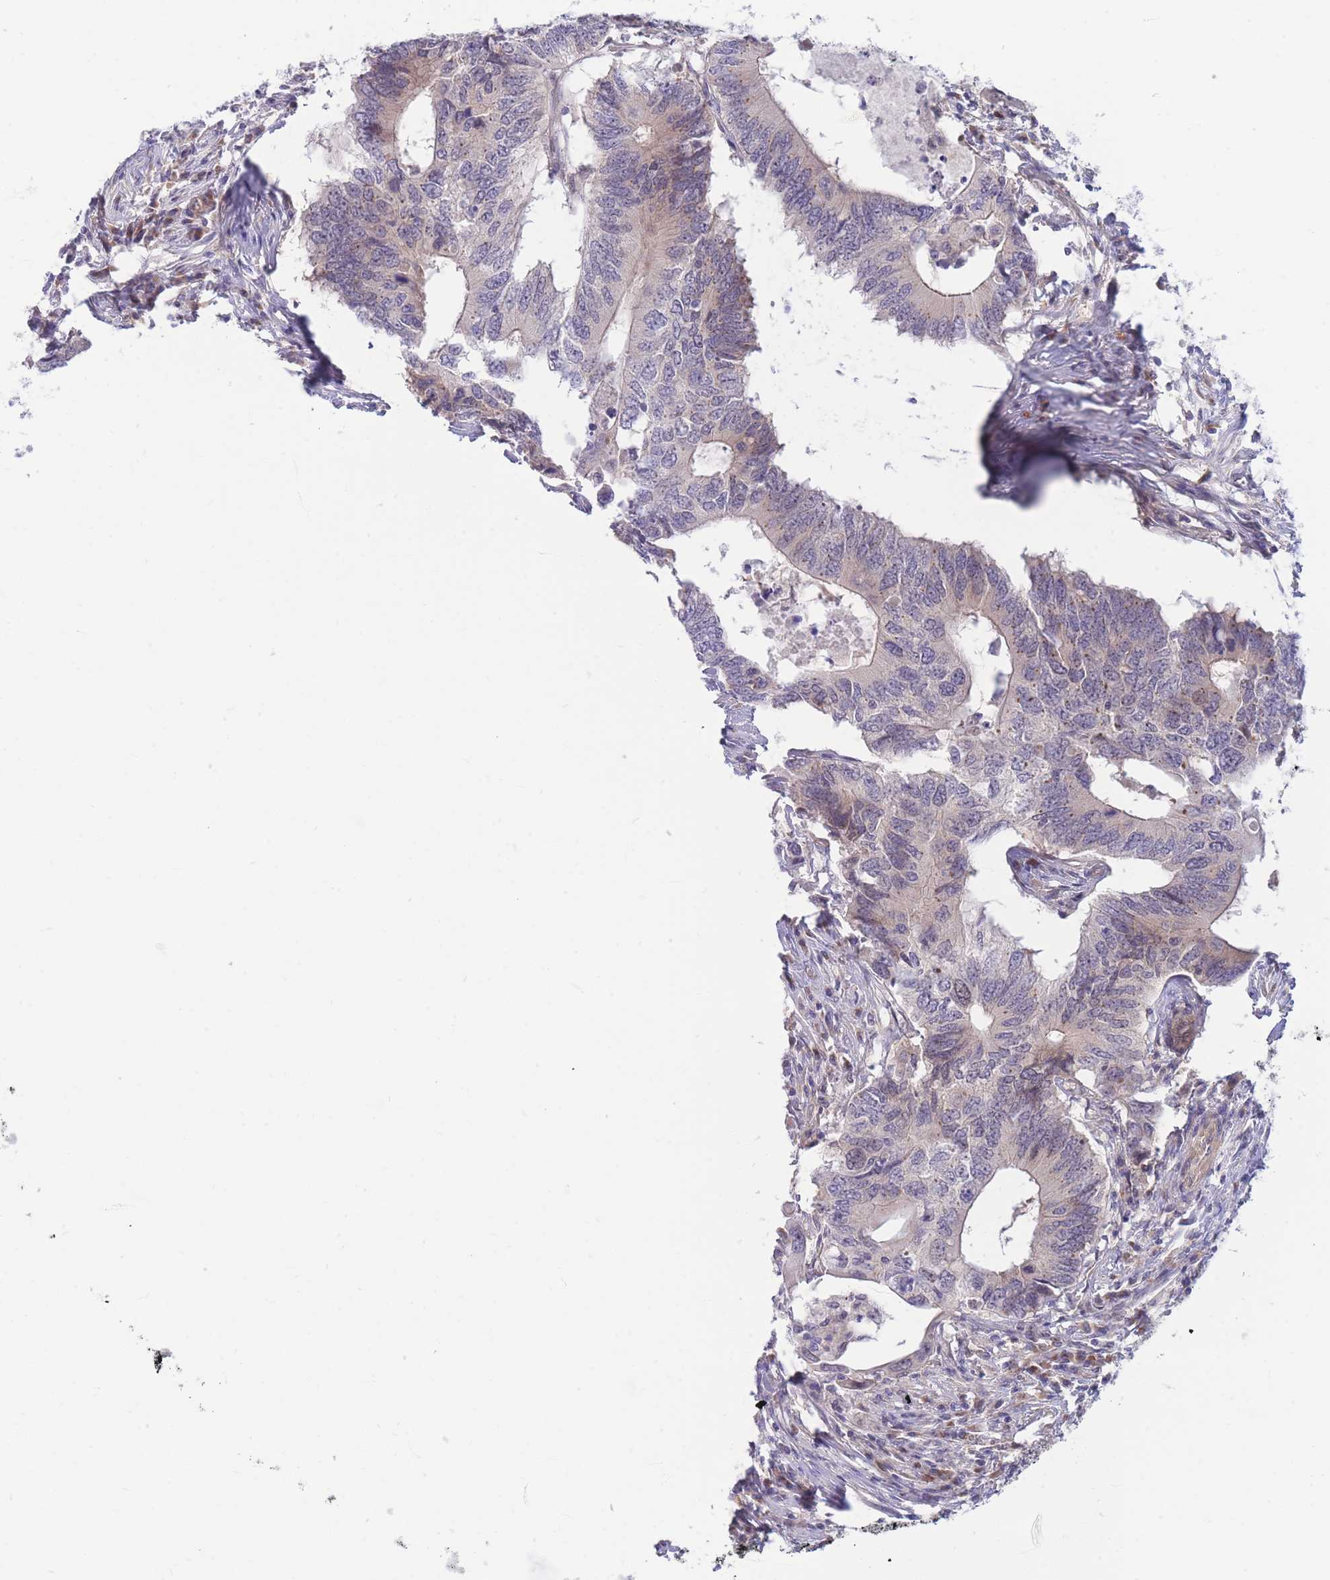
{"staining": {"intensity": "negative", "quantity": "none", "location": "none"}, "tissue": "colorectal cancer", "cell_type": "Tumor cells", "image_type": "cancer", "snomed": [{"axis": "morphology", "description": "Adenocarcinoma, NOS"}, {"axis": "topography", "description": "Colon"}], "caption": "There is no significant positivity in tumor cells of colorectal cancer.", "gene": "APOL4", "patient": {"sex": "male", "age": 71}}